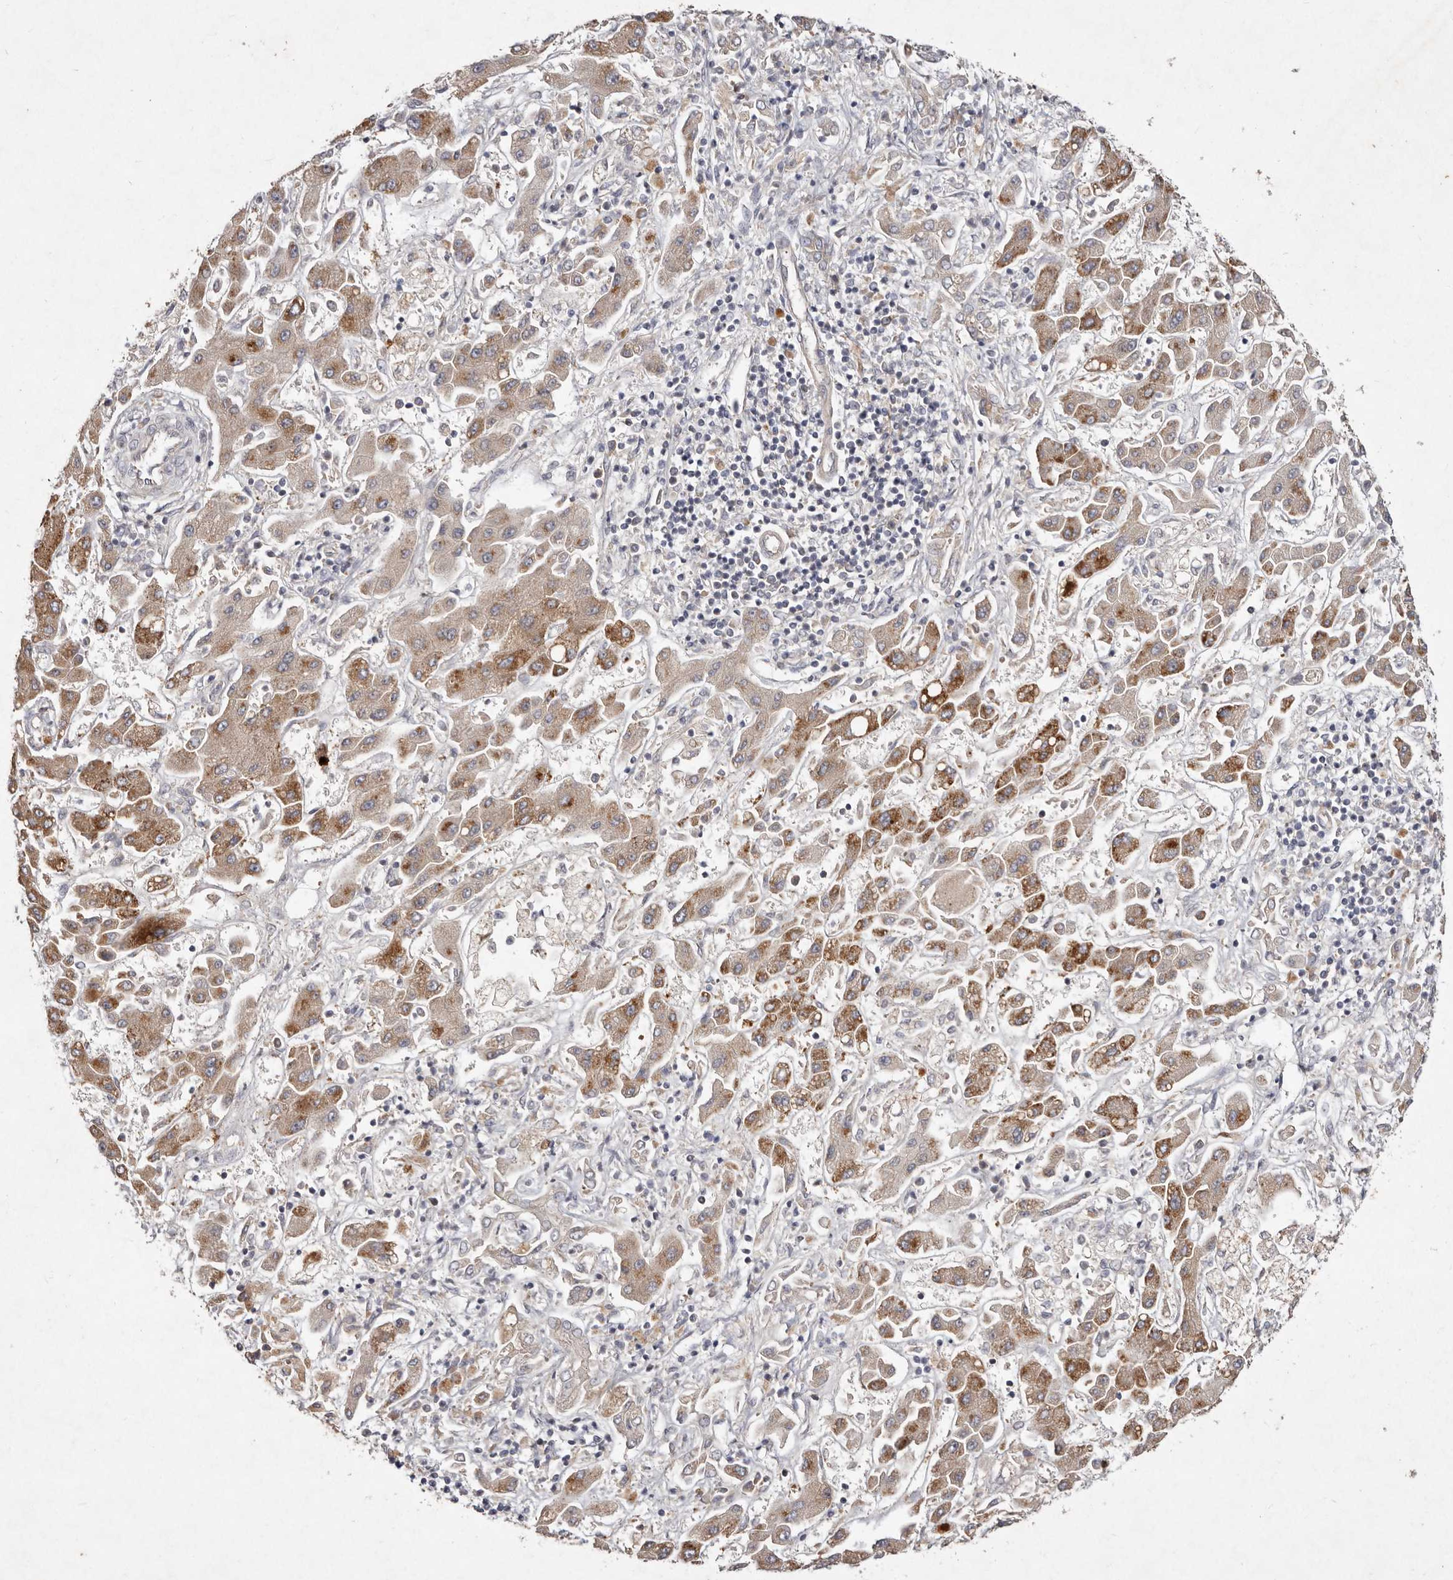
{"staining": {"intensity": "moderate", "quantity": ">75%", "location": "cytoplasmic/membranous"}, "tissue": "liver cancer", "cell_type": "Tumor cells", "image_type": "cancer", "snomed": [{"axis": "morphology", "description": "Cholangiocarcinoma"}, {"axis": "topography", "description": "Liver"}], "caption": "Immunohistochemical staining of human cholangiocarcinoma (liver) demonstrates moderate cytoplasmic/membranous protein expression in about >75% of tumor cells.", "gene": "SLC25A20", "patient": {"sex": "male", "age": 50}}